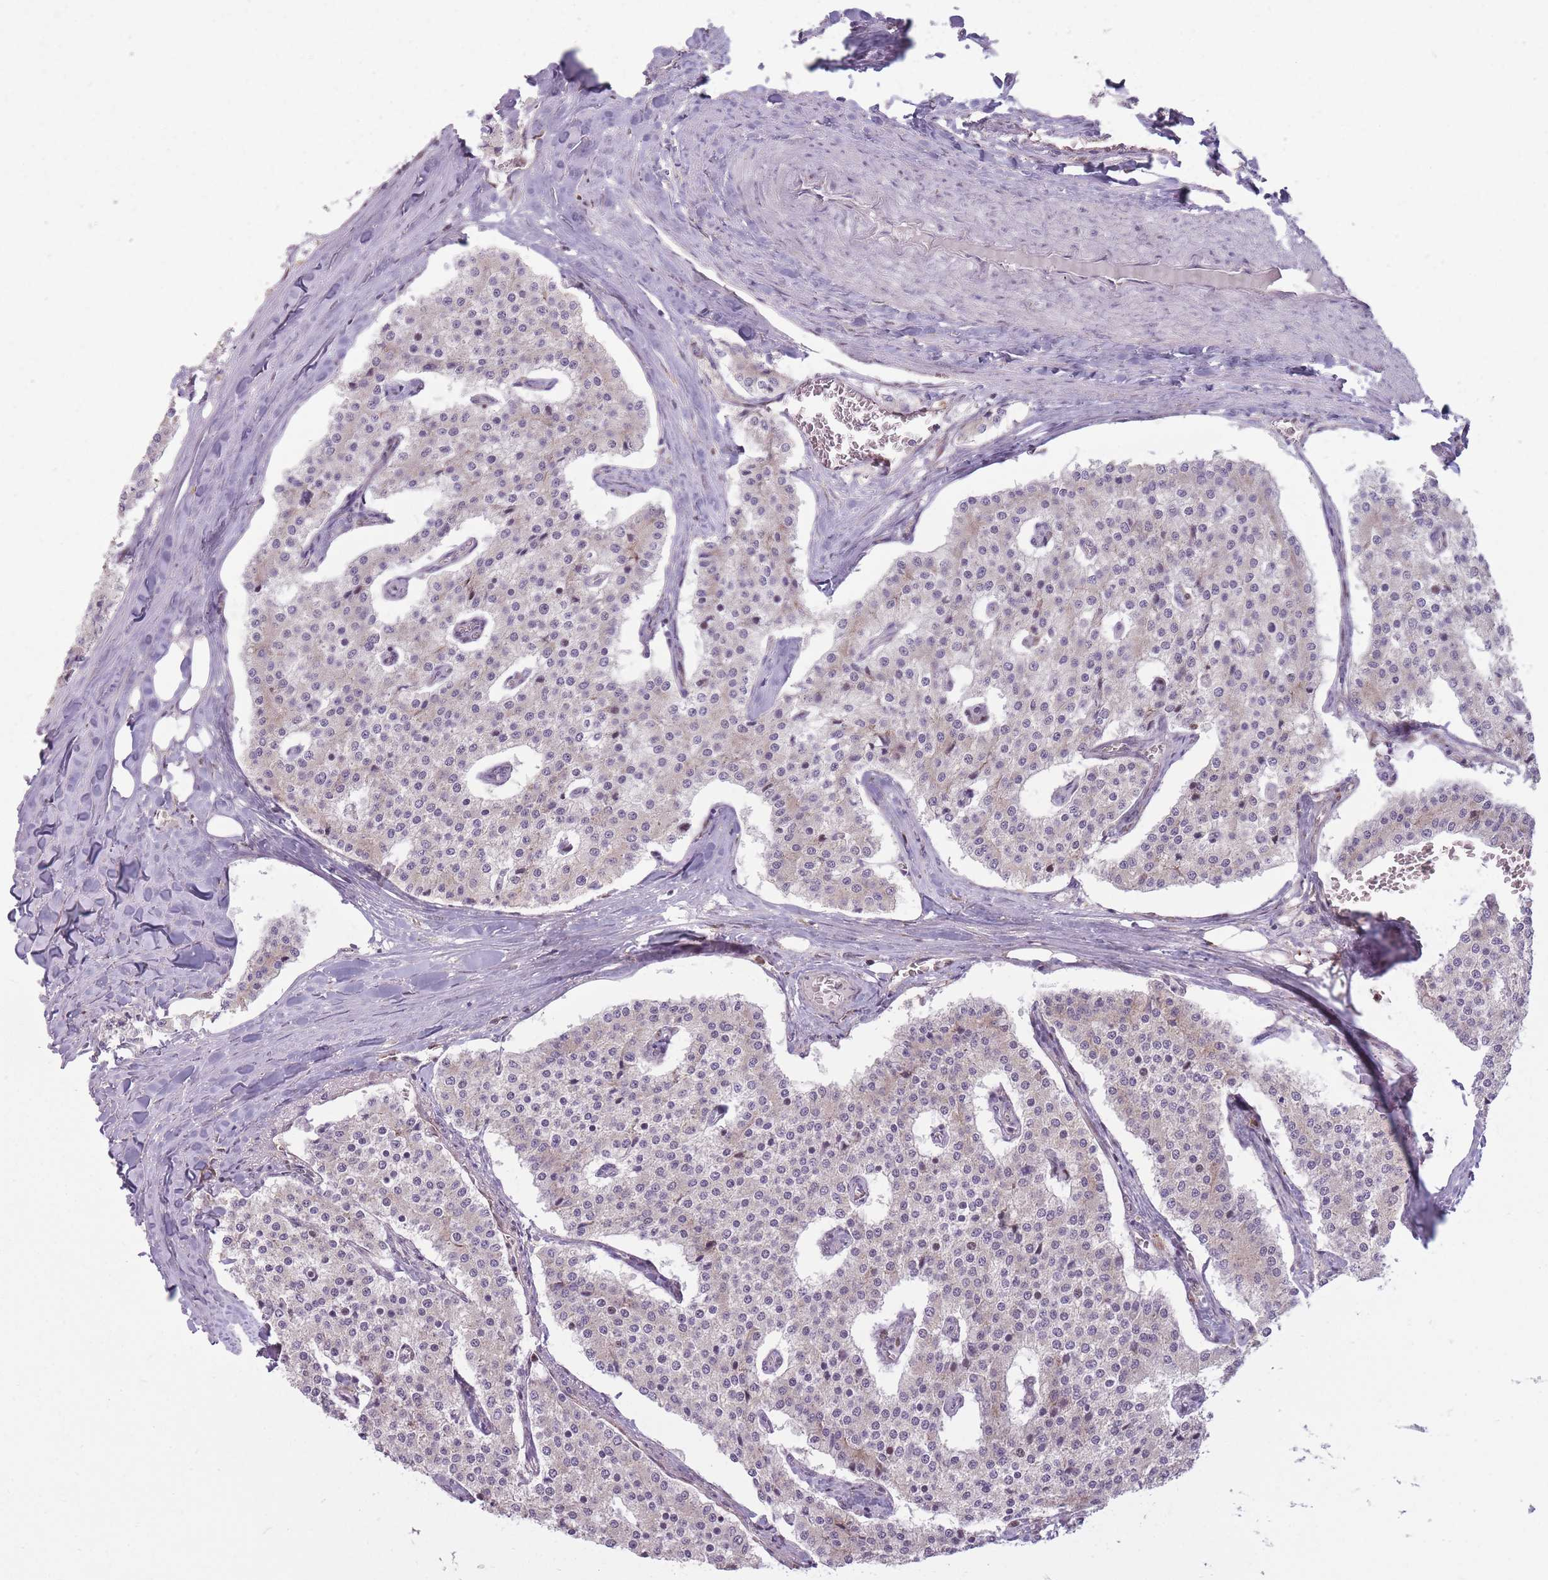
{"staining": {"intensity": "negative", "quantity": "none", "location": "none"}, "tissue": "carcinoid", "cell_type": "Tumor cells", "image_type": "cancer", "snomed": [{"axis": "morphology", "description": "Carcinoid, malignant, NOS"}, {"axis": "topography", "description": "Colon"}], "caption": "This is a micrograph of immunohistochemistry (IHC) staining of carcinoid (malignant), which shows no staining in tumor cells.", "gene": "LGALS9", "patient": {"sex": "female", "age": 52}}